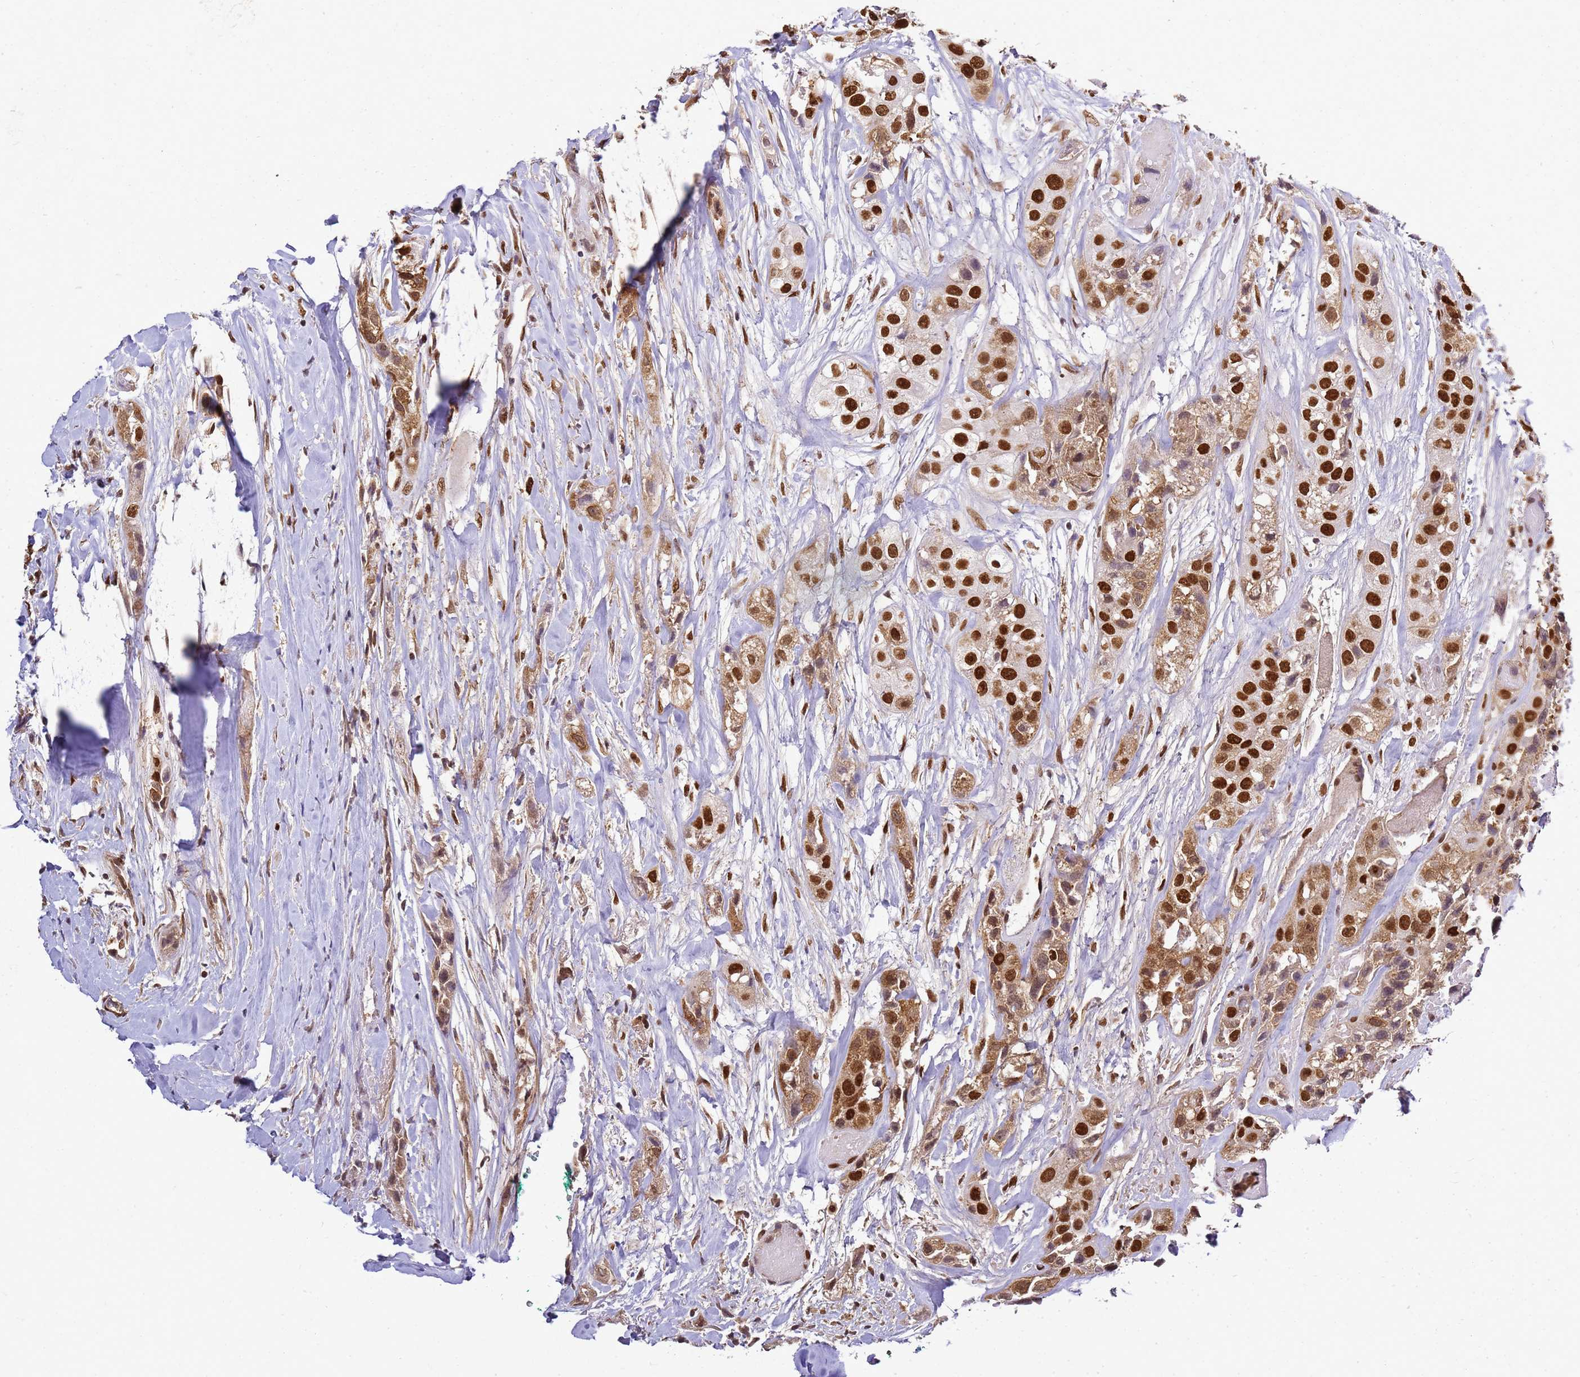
{"staining": {"intensity": "strong", "quantity": ">75%", "location": "cytoplasmic/membranous,nuclear"}, "tissue": "head and neck cancer", "cell_type": "Tumor cells", "image_type": "cancer", "snomed": [{"axis": "morphology", "description": "Normal tissue, NOS"}, {"axis": "morphology", "description": "Squamous cell carcinoma, NOS"}, {"axis": "topography", "description": "Skeletal muscle"}, {"axis": "topography", "description": "Head-Neck"}], "caption": "Protein expression analysis of human head and neck squamous cell carcinoma reveals strong cytoplasmic/membranous and nuclear expression in about >75% of tumor cells. Using DAB (3,3'-diaminobenzidine) (brown) and hematoxylin (blue) stains, captured at high magnification using brightfield microscopy.", "gene": "APEX1", "patient": {"sex": "male", "age": 51}}